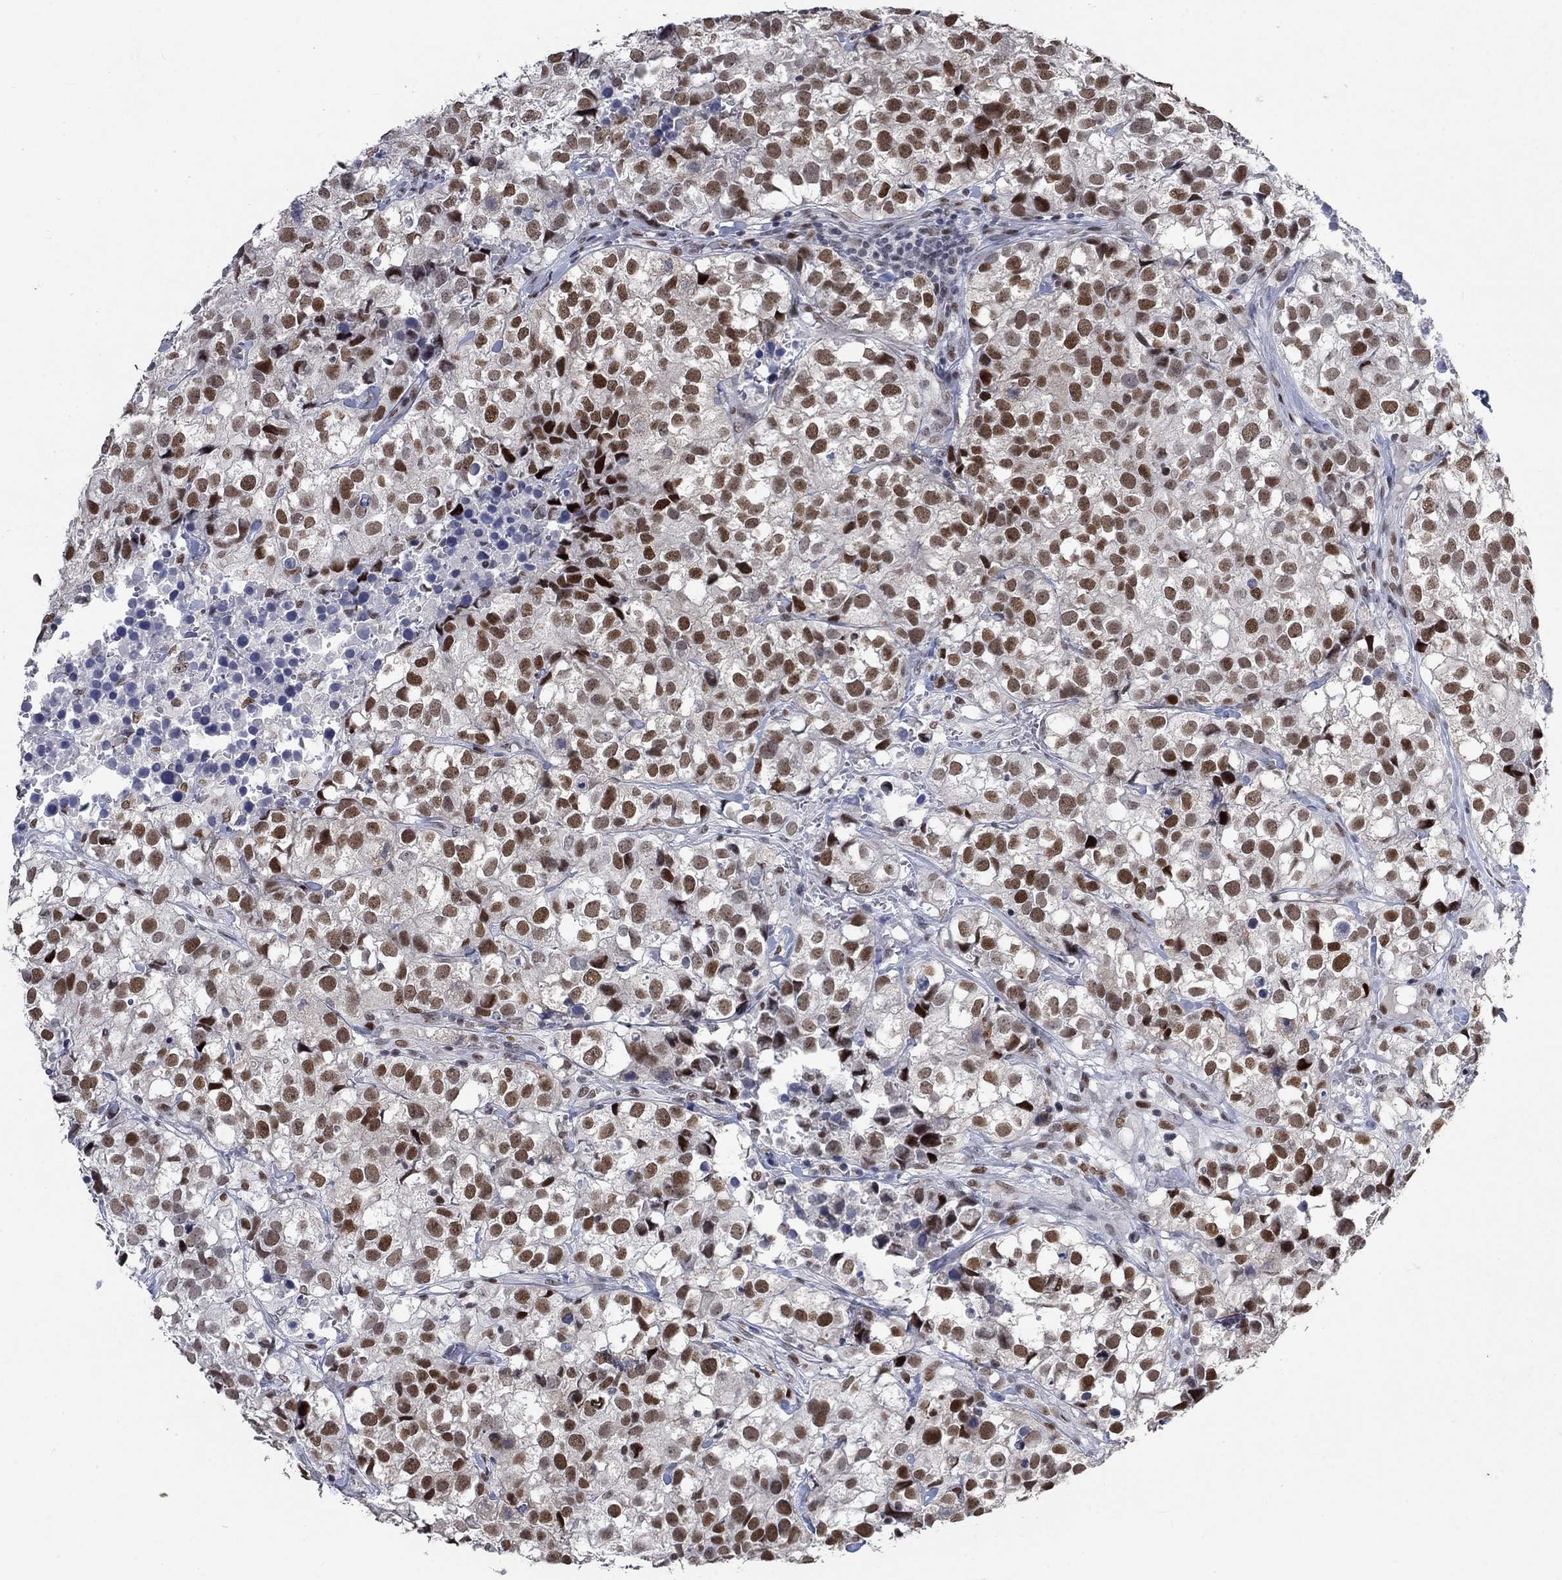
{"staining": {"intensity": "moderate", "quantity": ">75%", "location": "nuclear"}, "tissue": "breast cancer", "cell_type": "Tumor cells", "image_type": "cancer", "snomed": [{"axis": "morphology", "description": "Duct carcinoma"}, {"axis": "topography", "description": "Breast"}], "caption": "Tumor cells demonstrate medium levels of moderate nuclear expression in approximately >75% of cells in breast cancer.", "gene": "HCFC1", "patient": {"sex": "female", "age": 30}}